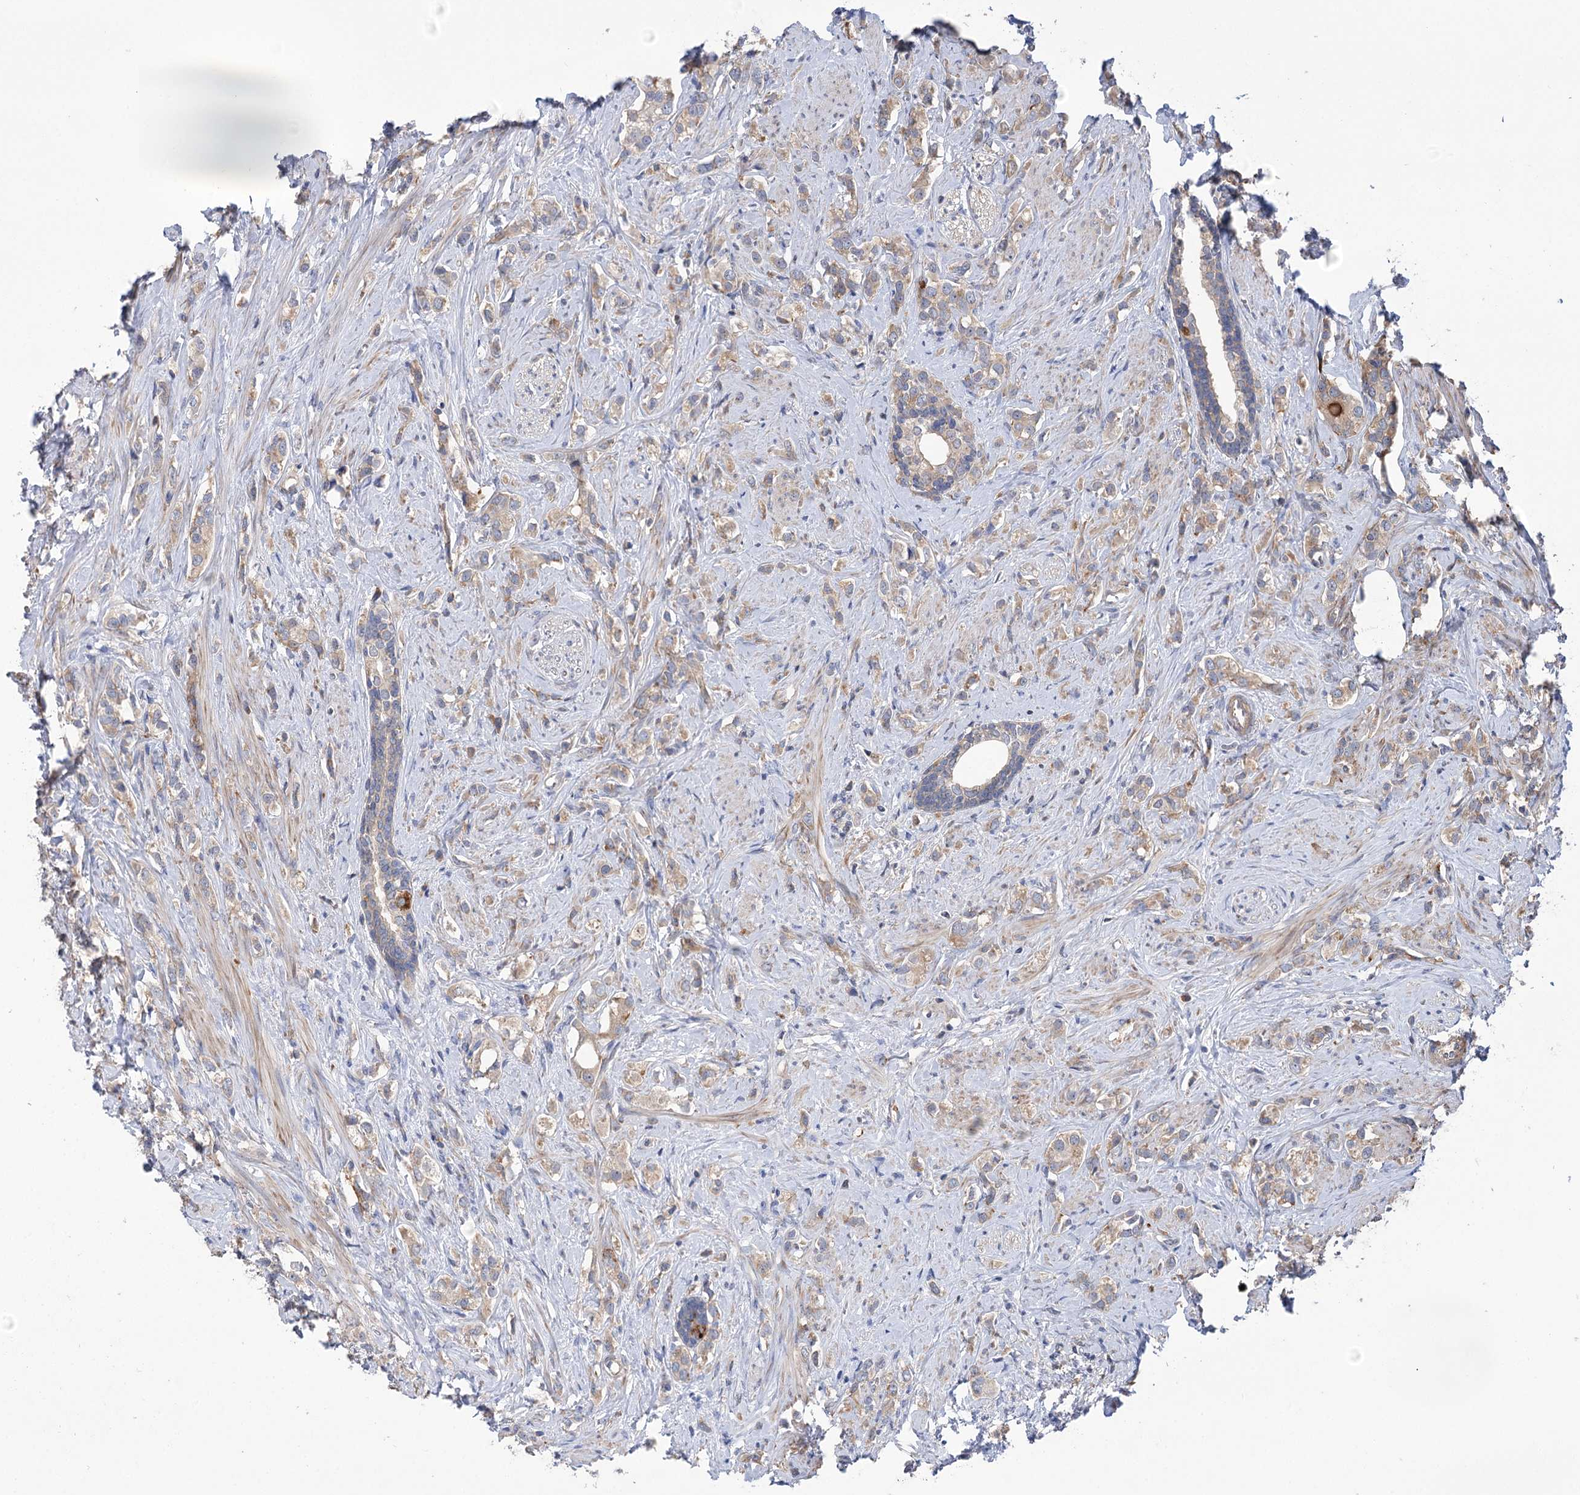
{"staining": {"intensity": "weak", "quantity": "25%-75%", "location": "cytoplasmic/membranous"}, "tissue": "prostate cancer", "cell_type": "Tumor cells", "image_type": "cancer", "snomed": [{"axis": "morphology", "description": "Adenocarcinoma, High grade"}, {"axis": "topography", "description": "Prostate"}], "caption": "Prostate cancer stained with DAB immunohistochemistry (IHC) demonstrates low levels of weak cytoplasmic/membranous positivity in about 25%-75% of tumor cells. (DAB (3,3'-diaminobenzidine) IHC with brightfield microscopy, high magnification).", "gene": "VPS37B", "patient": {"sex": "male", "age": 63}}